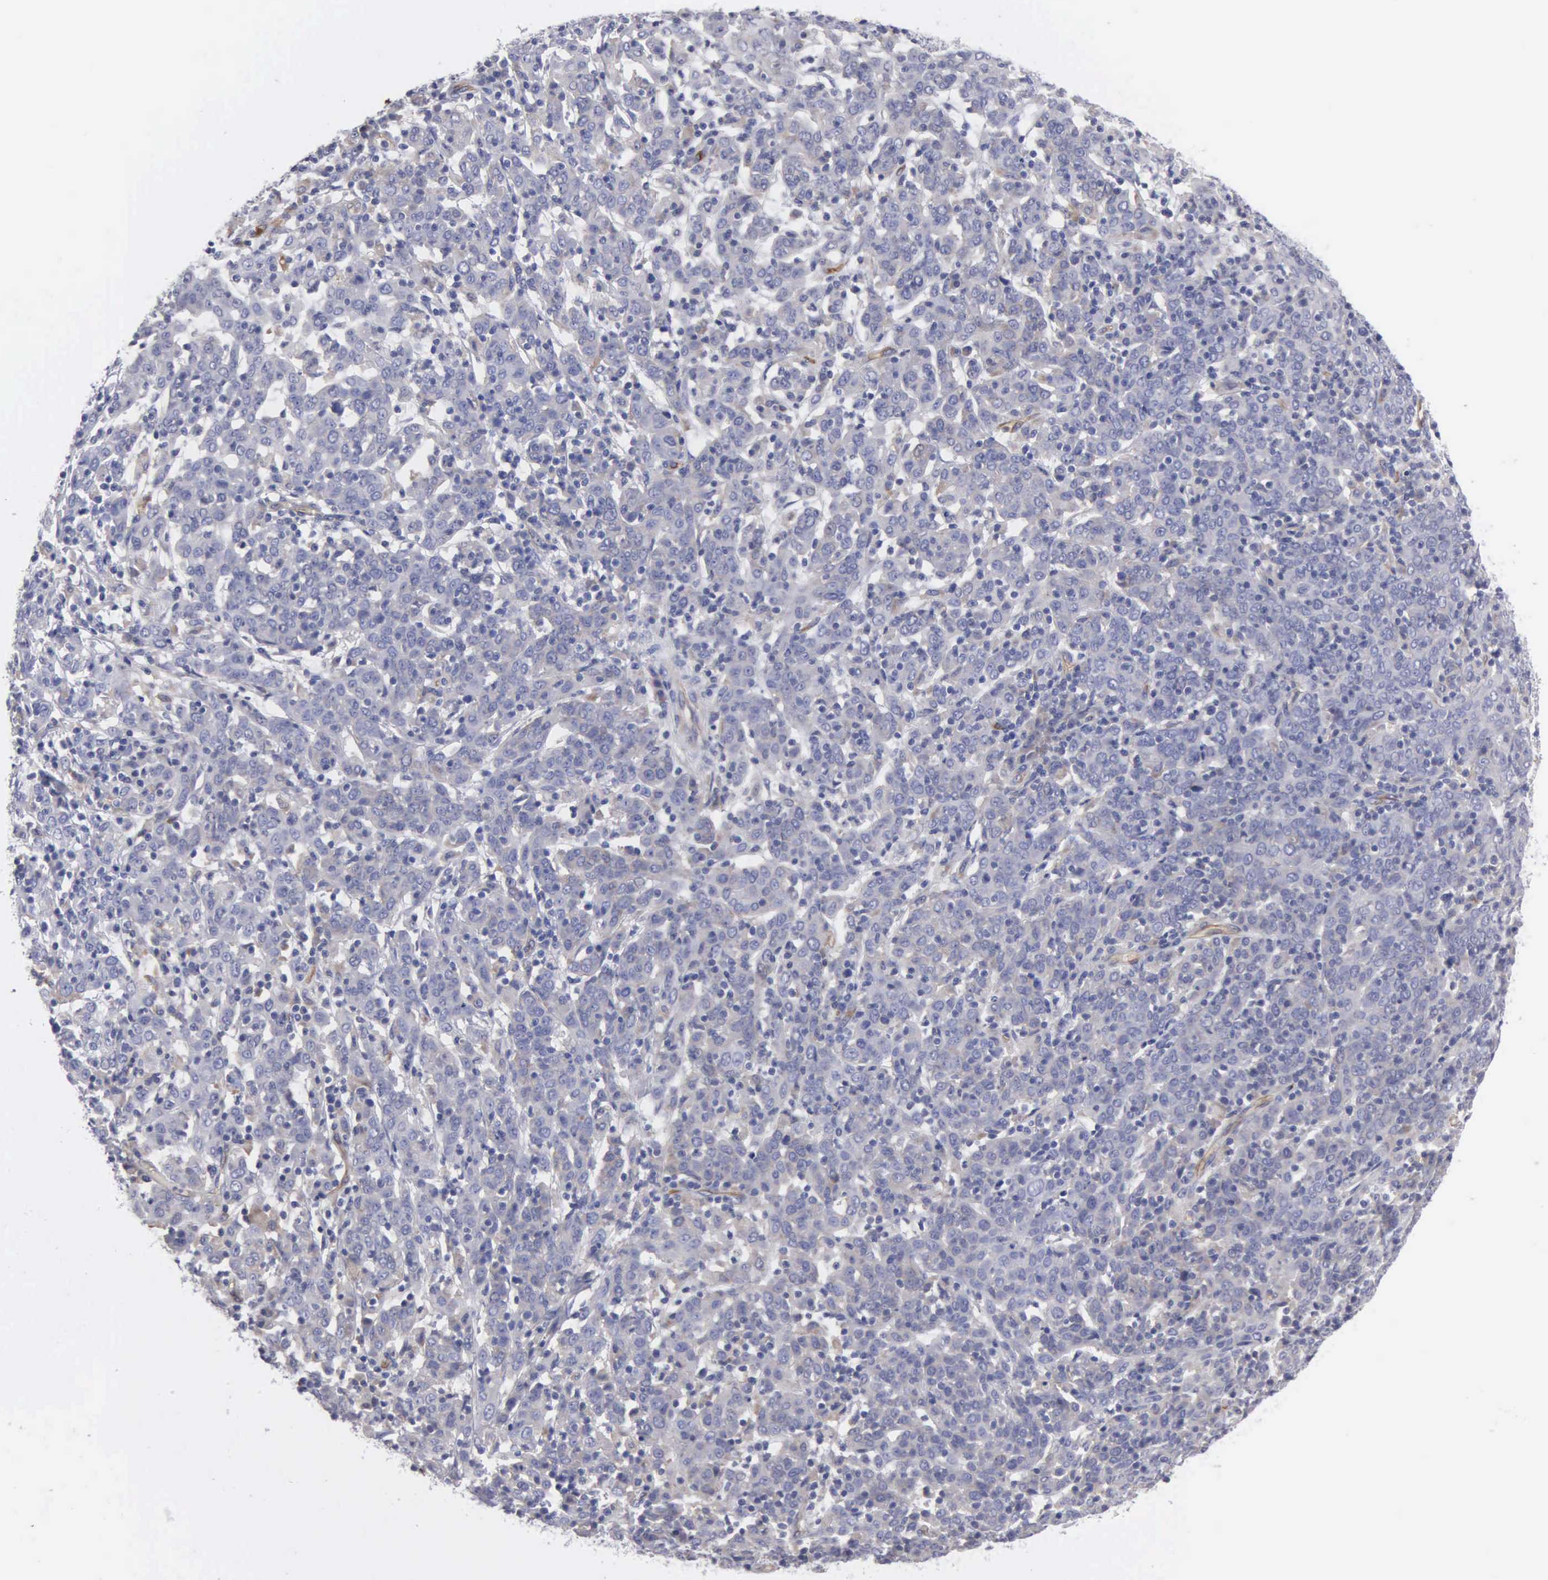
{"staining": {"intensity": "negative", "quantity": "none", "location": "none"}, "tissue": "cervical cancer", "cell_type": "Tumor cells", "image_type": "cancer", "snomed": [{"axis": "morphology", "description": "Normal tissue, NOS"}, {"axis": "morphology", "description": "Squamous cell carcinoma, NOS"}, {"axis": "topography", "description": "Cervix"}], "caption": "Protein analysis of cervical squamous cell carcinoma reveals no significant expression in tumor cells.", "gene": "RDX", "patient": {"sex": "female", "age": 67}}